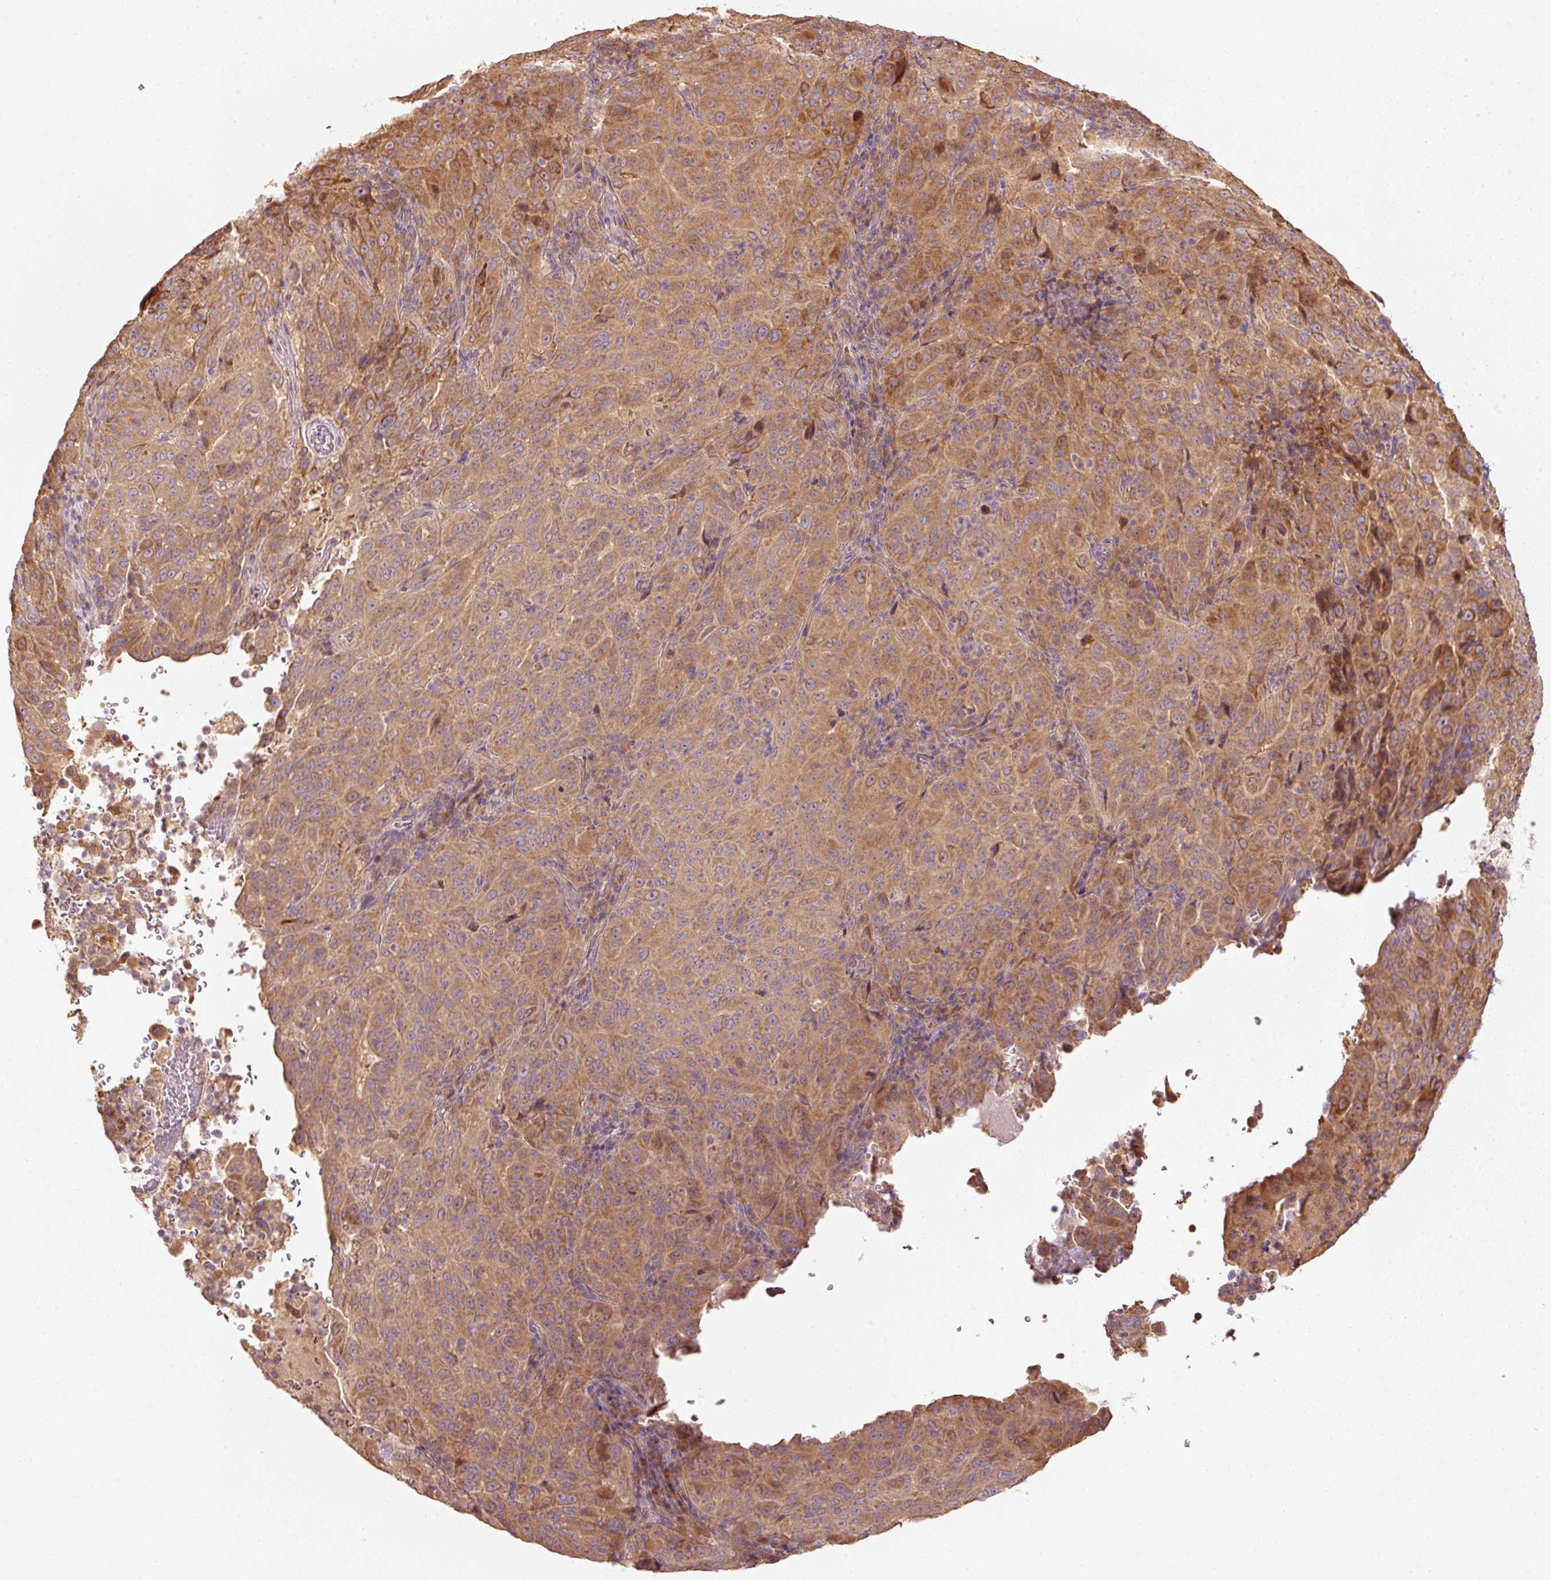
{"staining": {"intensity": "moderate", "quantity": ">75%", "location": "cytoplasmic/membranous"}, "tissue": "pancreatic cancer", "cell_type": "Tumor cells", "image_type": "cancer", "snomed": [{"axis": "morphology", "description": "Adenocarcinoma, NOS"}, {"axis": "topography", "description": "Pancreas"}], "caption": "This is a histology image of immunohistochemistry staining of pancreatic adenocarcinoma, which shows moderate positivity in the cytoplasmic/membranous of tumor cells.", "gene": "MAP10", "patient": {"sex": "male", "age": 63}}